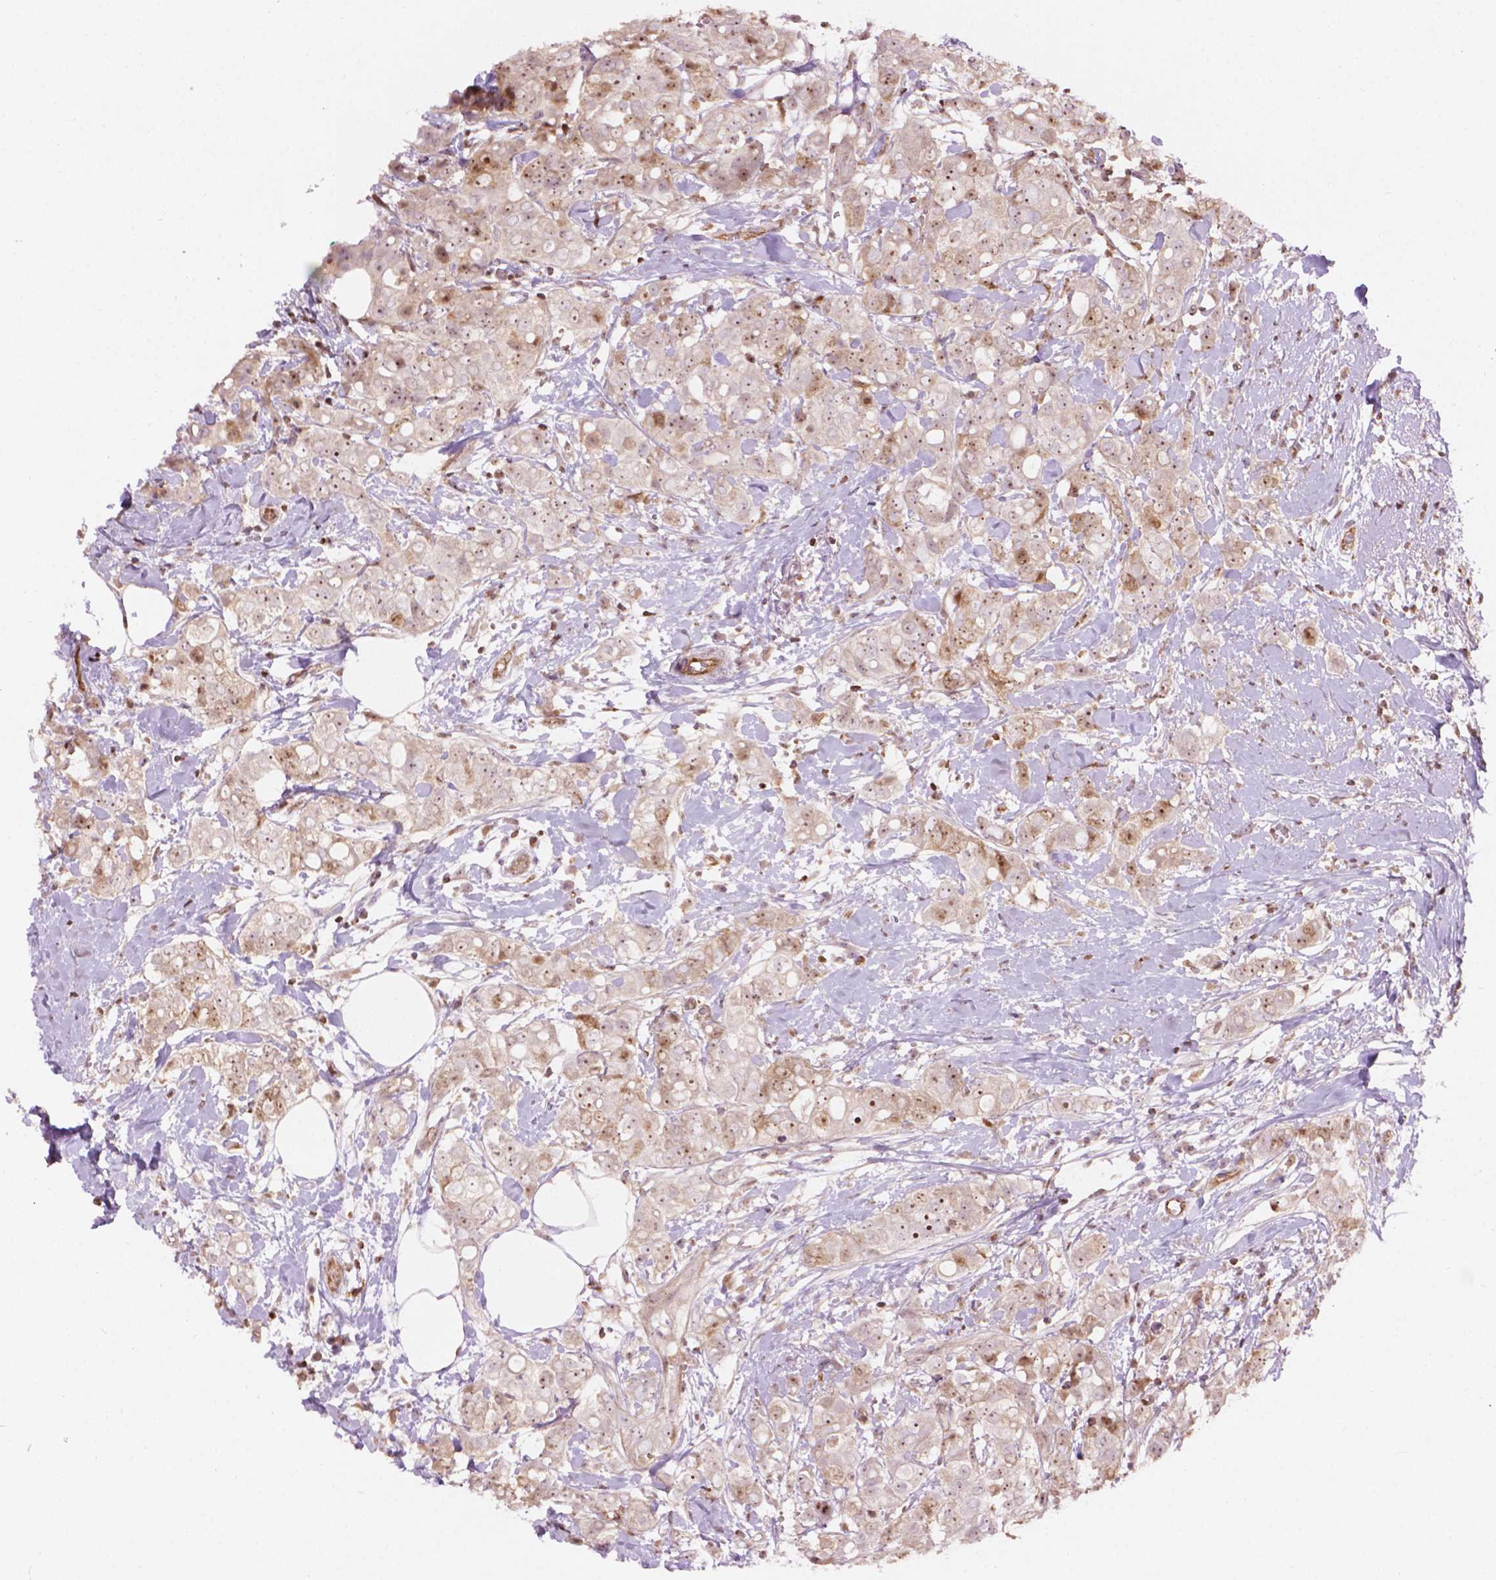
{"staining": {"intensity": "moderate", "quantity": "25%-75%", "location": "nuclear"}, "tissue": "breast cancer", "cell_type": "Tumor cells", "image_type": "cancer", "snomed": [{"axis": "morphology", "description": "Duct carcinoma"}, {"axis": "topography", "description": "Breast"}], "caption": "A brown stain labels moderate nuclear staining of a protein in human infiltrating ductal carcinoma (breast) tumor cells.", "gene": "SMC2", "patient": {"sex": "female", "age": 40}}